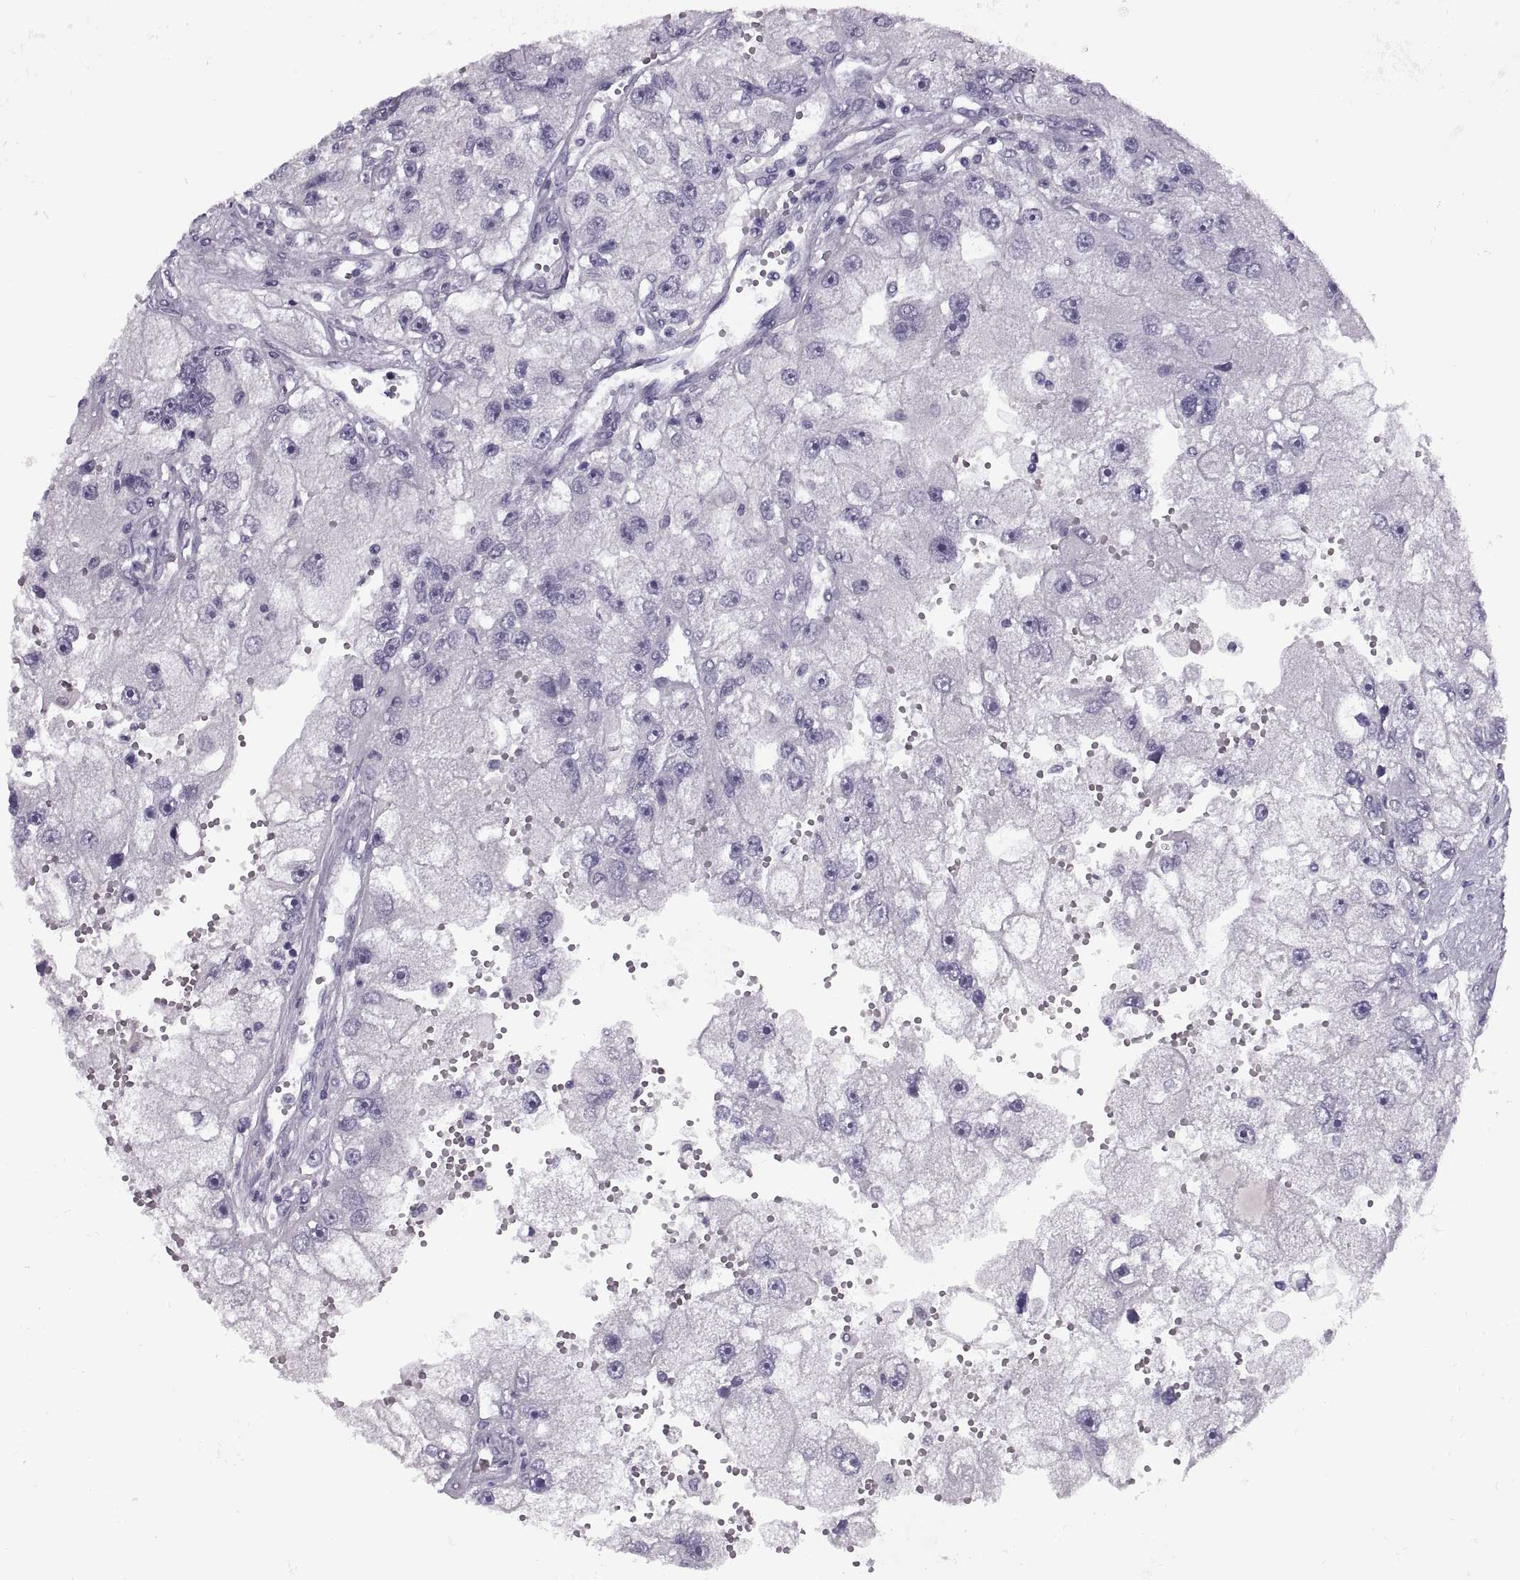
{"staining": {"intensity": "negative", "quantity": "none", "location": "none"}, "tissue": "renal cancer", "cell_type": "Tumor cells", "image_type": "cancer", "snomed": [{"axis": "morphology", "description": "Adenocarcinoma, NOS"}, {"axis": "topography", "description": "Kidney"}], "caption": "This is a micrograph of IHC staining of renal adenocarcinoma, which shows no expression in tumor cells.", "gene": "SYNGR4", "patient": {"sex": "male", "age": 63}}